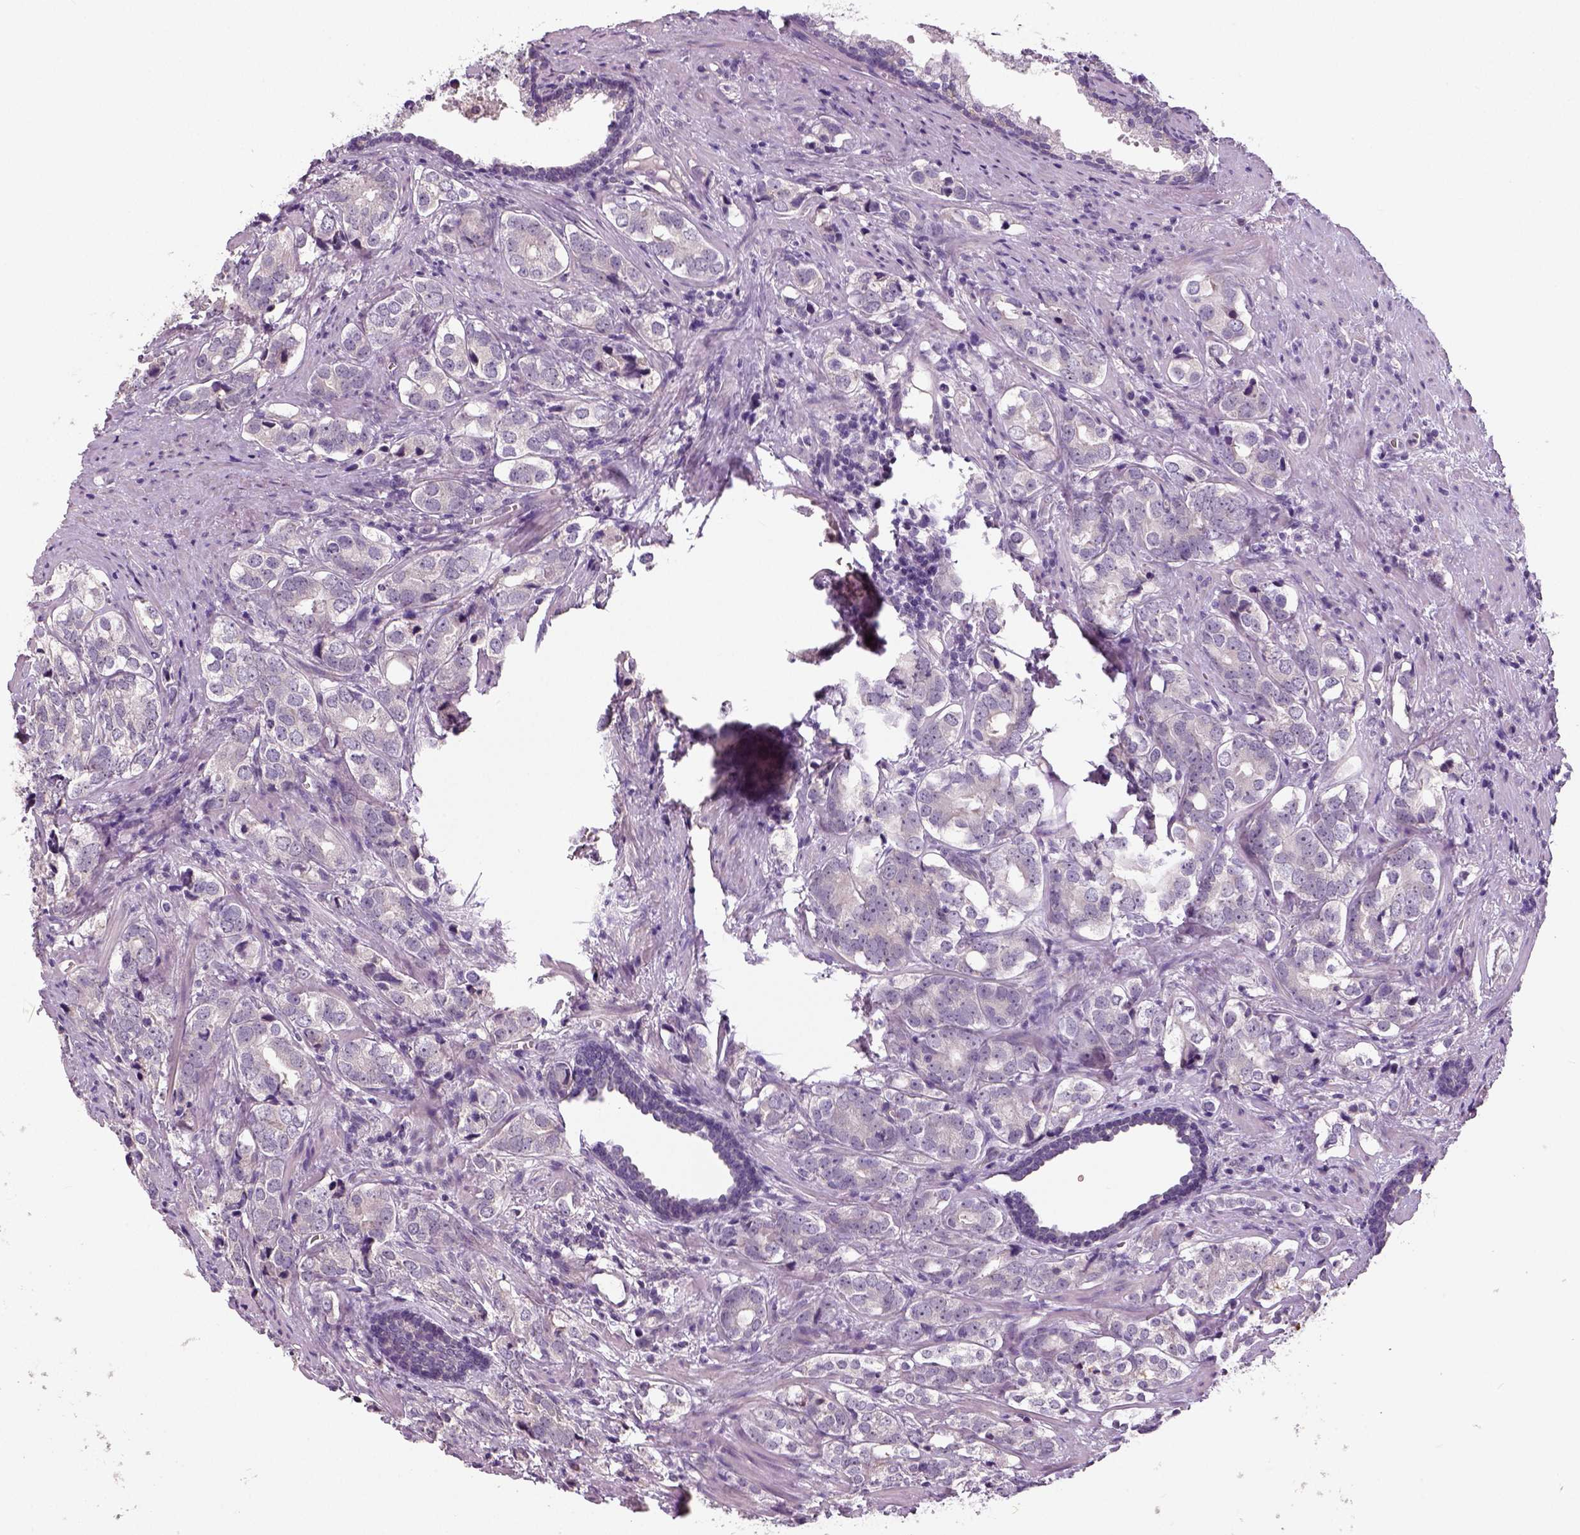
{"staining": {"intensity": "negative", "quantity": "none", "location": "none"}, "tissue": "prostate cancer", "cell_type": "Tumor cells", "image_type": "cancer", "snomed": [{"axis": "morphology", "description": "Adenocarcinoma, NOS"}, {"axis": "topography", "description": "Prostate and seminal vesicle, NOS"}], "caption": "Protein analysis of prostate cancer (adenocarcinoma) exhibits no significant positivity in tumor cells. Nuclei are stained in blue.", "gene": "NECAB1", "patient": {"sex": "male", "age": 63}}